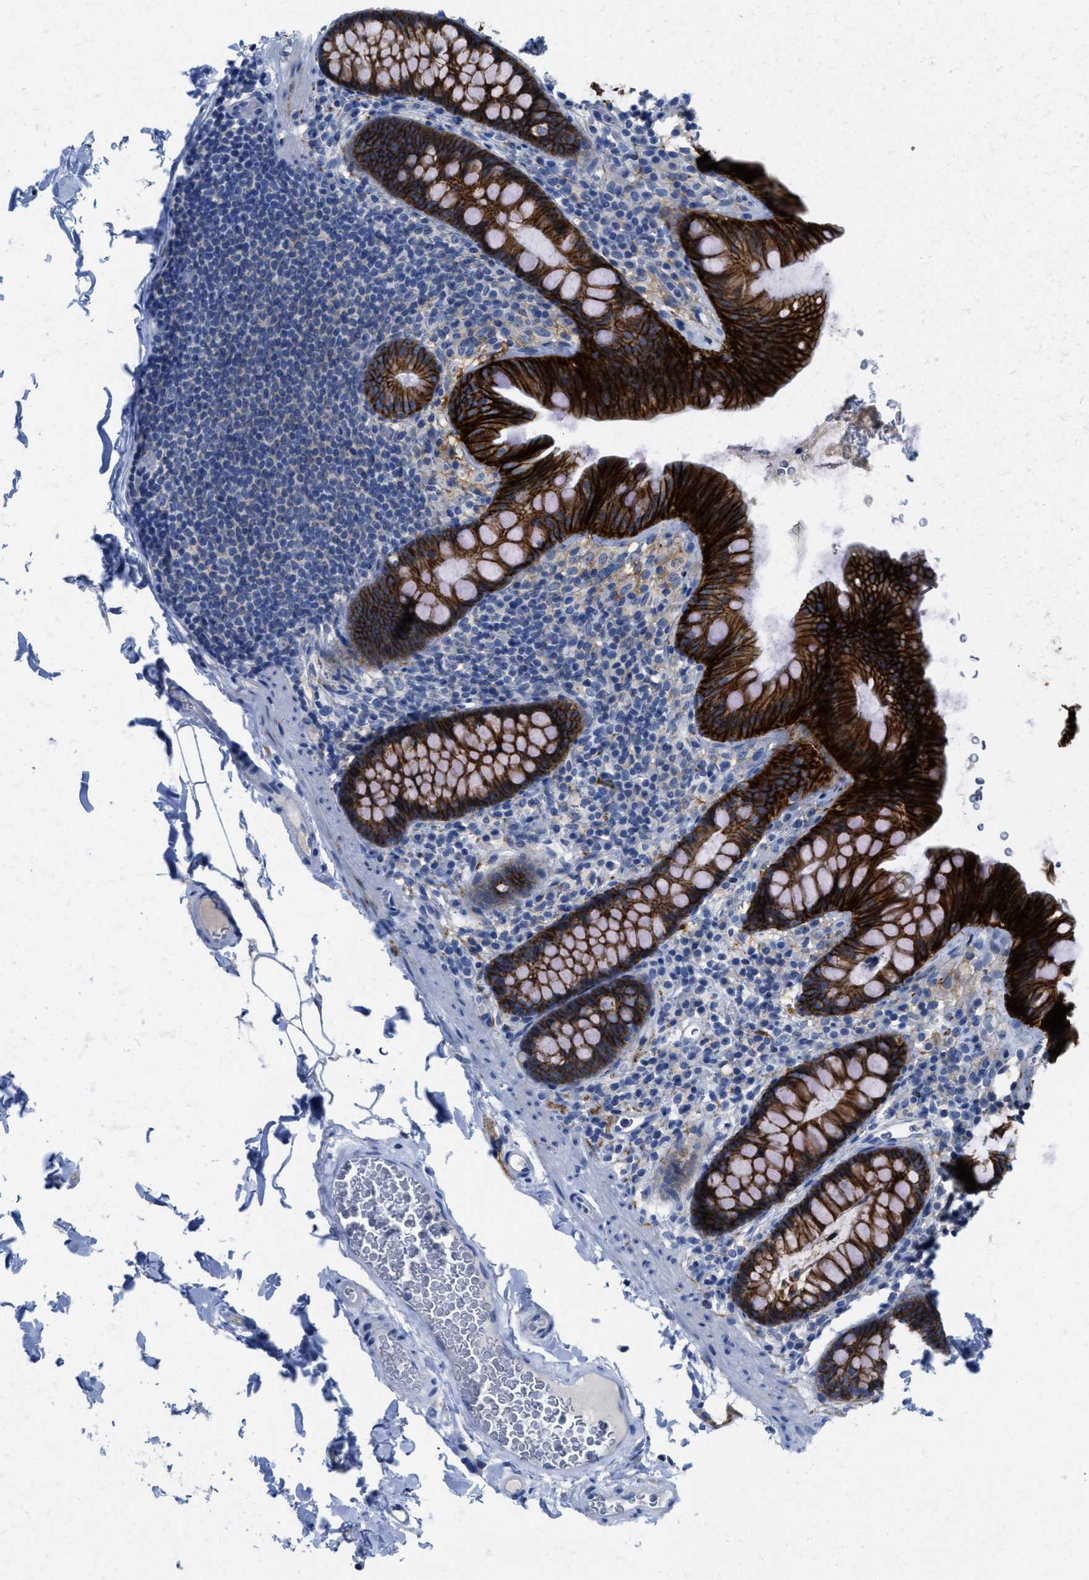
{"staining": {"intensity": "negative", "quantity": "none", "location": "none"}, "tissue": "colon", "cell_type": "Endothelial cells", "image_type": "normal", "snomed": [{"axis": "morphology", "description": "Normal tissue, NOS"}, {"axis": "topography", "description": "Colon"}], "caption": "Immunohistochemistry (IHC) of unremarkable human colon reveals no positivity in endothelial cells.", "gene": "CNNM4", "patient": {"sex": "female", "age": 80}}